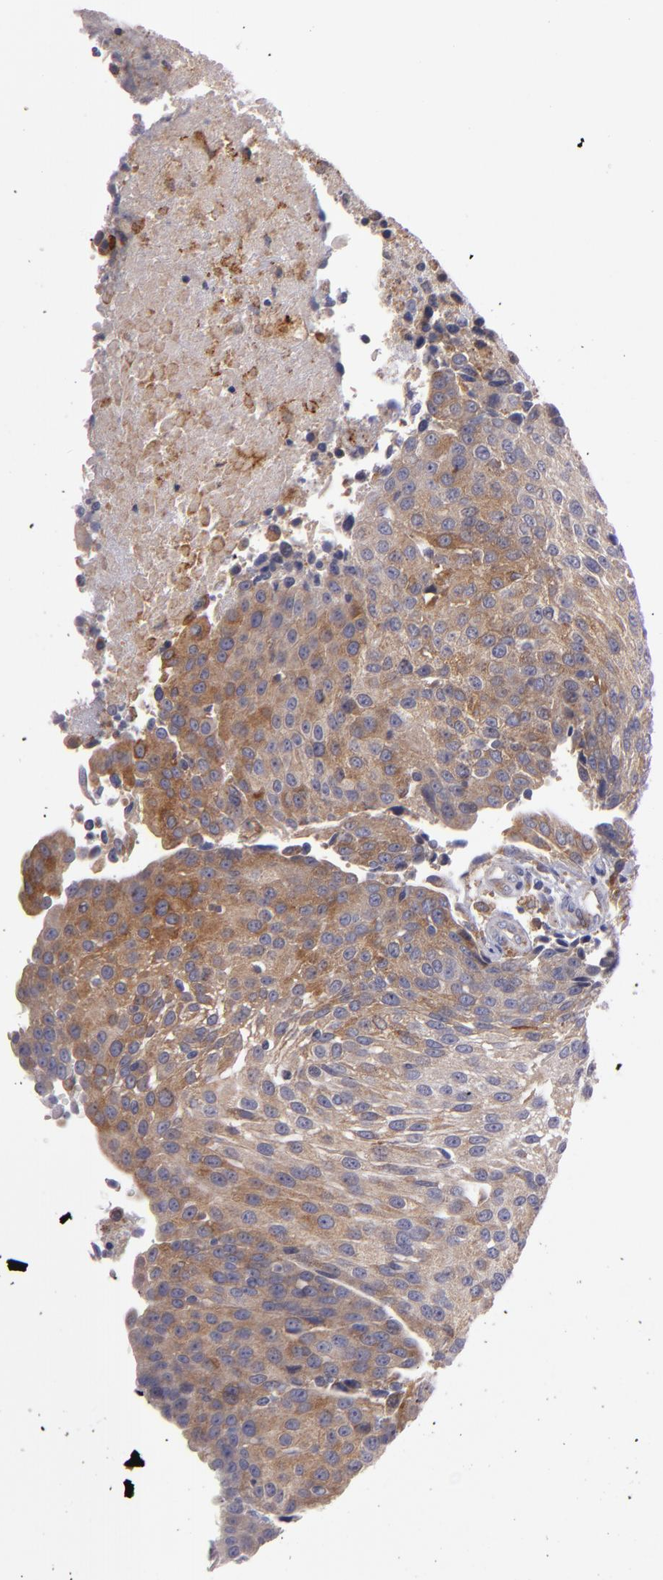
{"staining": {"intensity": "moderate", "quantity": "25%-75%", "location": "cytoplasmic/membranous"}, "tissue": "urothelial cancer", "cell_type": "Tumor cells", "image_type": "cancer", "snomed": [{"axis": "morphology", "description": "Urothelial carcinoma, High grade"}, {"axis": "topography", "description": "Urinary bladder"}], "caption": "Immunohistochemistry (IHC) micrograph of neoplastic tissue: human urothelial carcinoma (high-grade) stained using immunohistochemistry (IHC) reveals medium levels of moderate protein expression localized specifically in the cytoplasmic/membranous of tumor cells, appearing as a cytoplasmic/membranous brown color.", "gene": "IFIH1", "patient": {"sex": "female", "age": 85}}